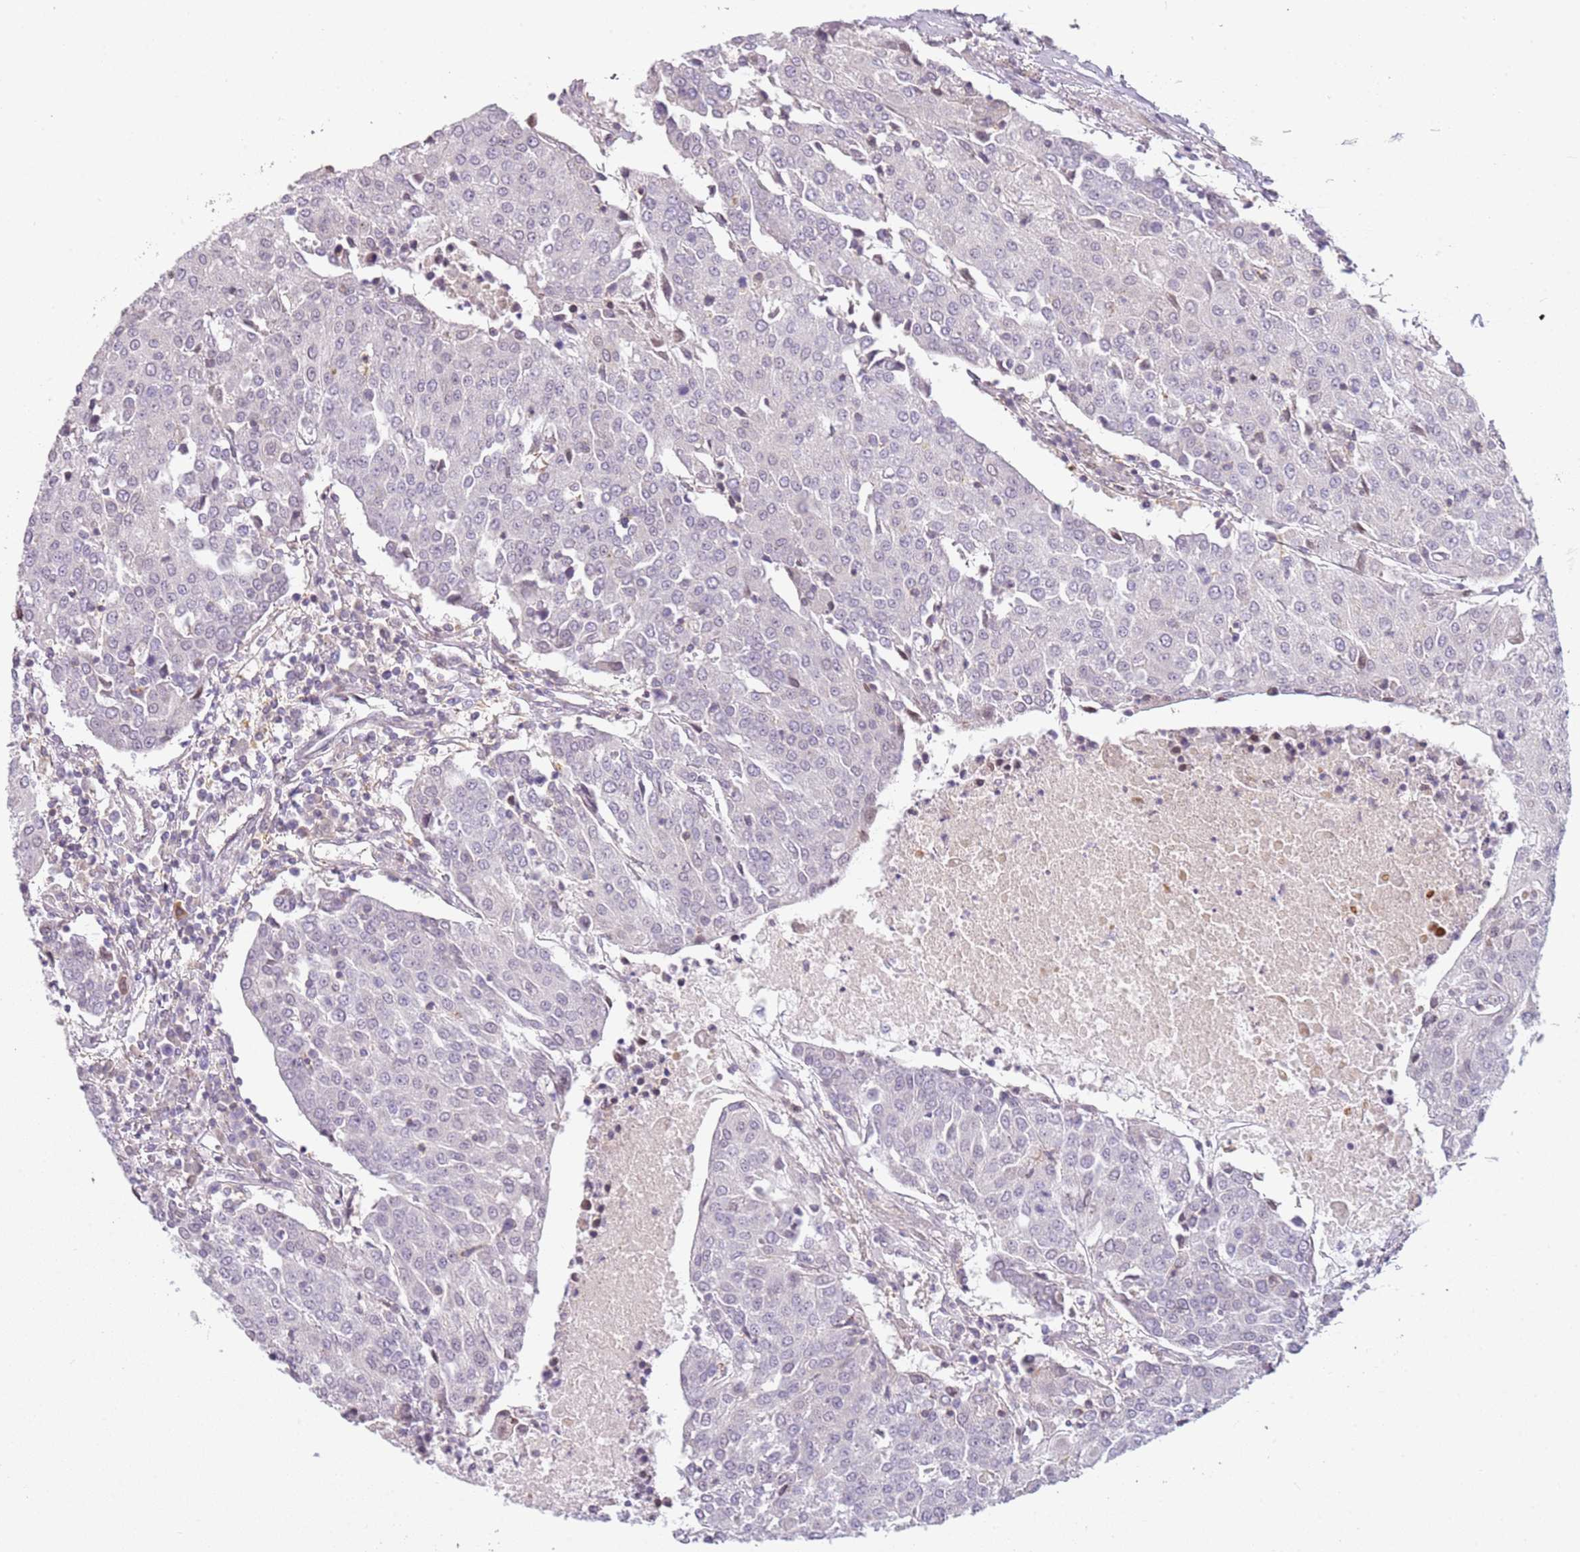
{"staining": {"intensity": "negative", "quantity": "none", "location": "none"}, "tissue": "urothelial cancer", "cell_type": "Tumor cells", "image_type": "cancer", "snomed": [{"axis": "morphology", "description": "Urothelial carcinoma, High grade"}, {"axis": "topography", "description": "Urinary bladder"}], "caption": "IHC histopathology image of neoplastic tissue: urothelial cancer stained with DAB exhibits no significant protein positivity in tumor cells.", "gene": "DEFB116", "patient": {"sex": "female", "age": 85}}